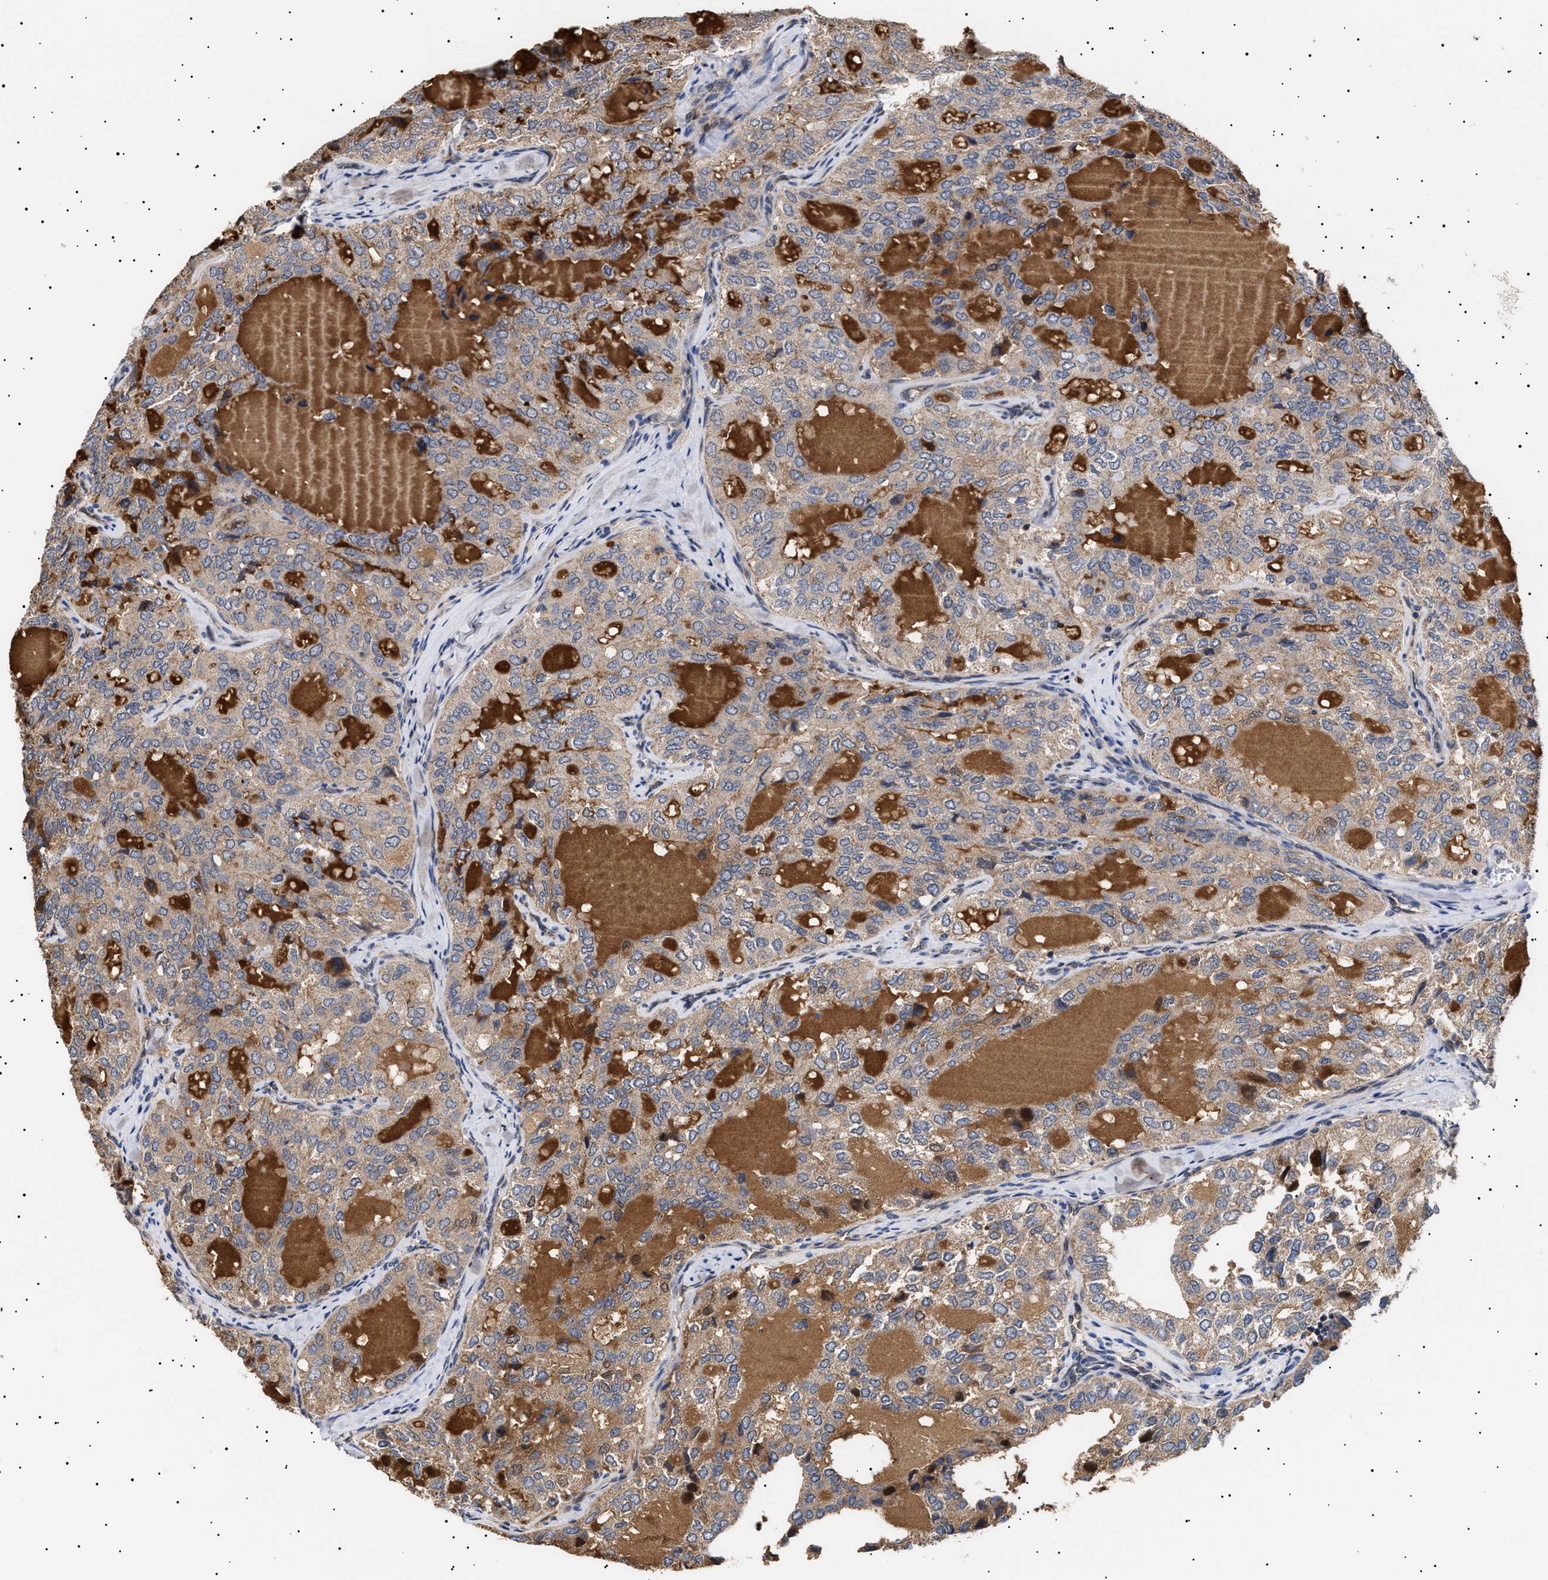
{"staining": {"intensity": "weak", "quantity": ">75%", "location": "cytoplasmic/membranous"}, "tissue": "thyroid cancer", "cell_type": "Tumor cells", "image_type": "cancer", "snomed": [{"axis": "morphology", "description": "Follicular adenoma carcinoma, NOS"}, {"axis": "topography", "description": "Thyroid gland"}], "caption": "Immunohistochemical staining of thyroid cancer (follicular adenoma carcinoma) exhibits low levels of weak cytoplasmic/membranous positivity in approximately >75% of tumor cells.", "gene": "KRBA1", "patient": {"sex": "male", "age": 75}}